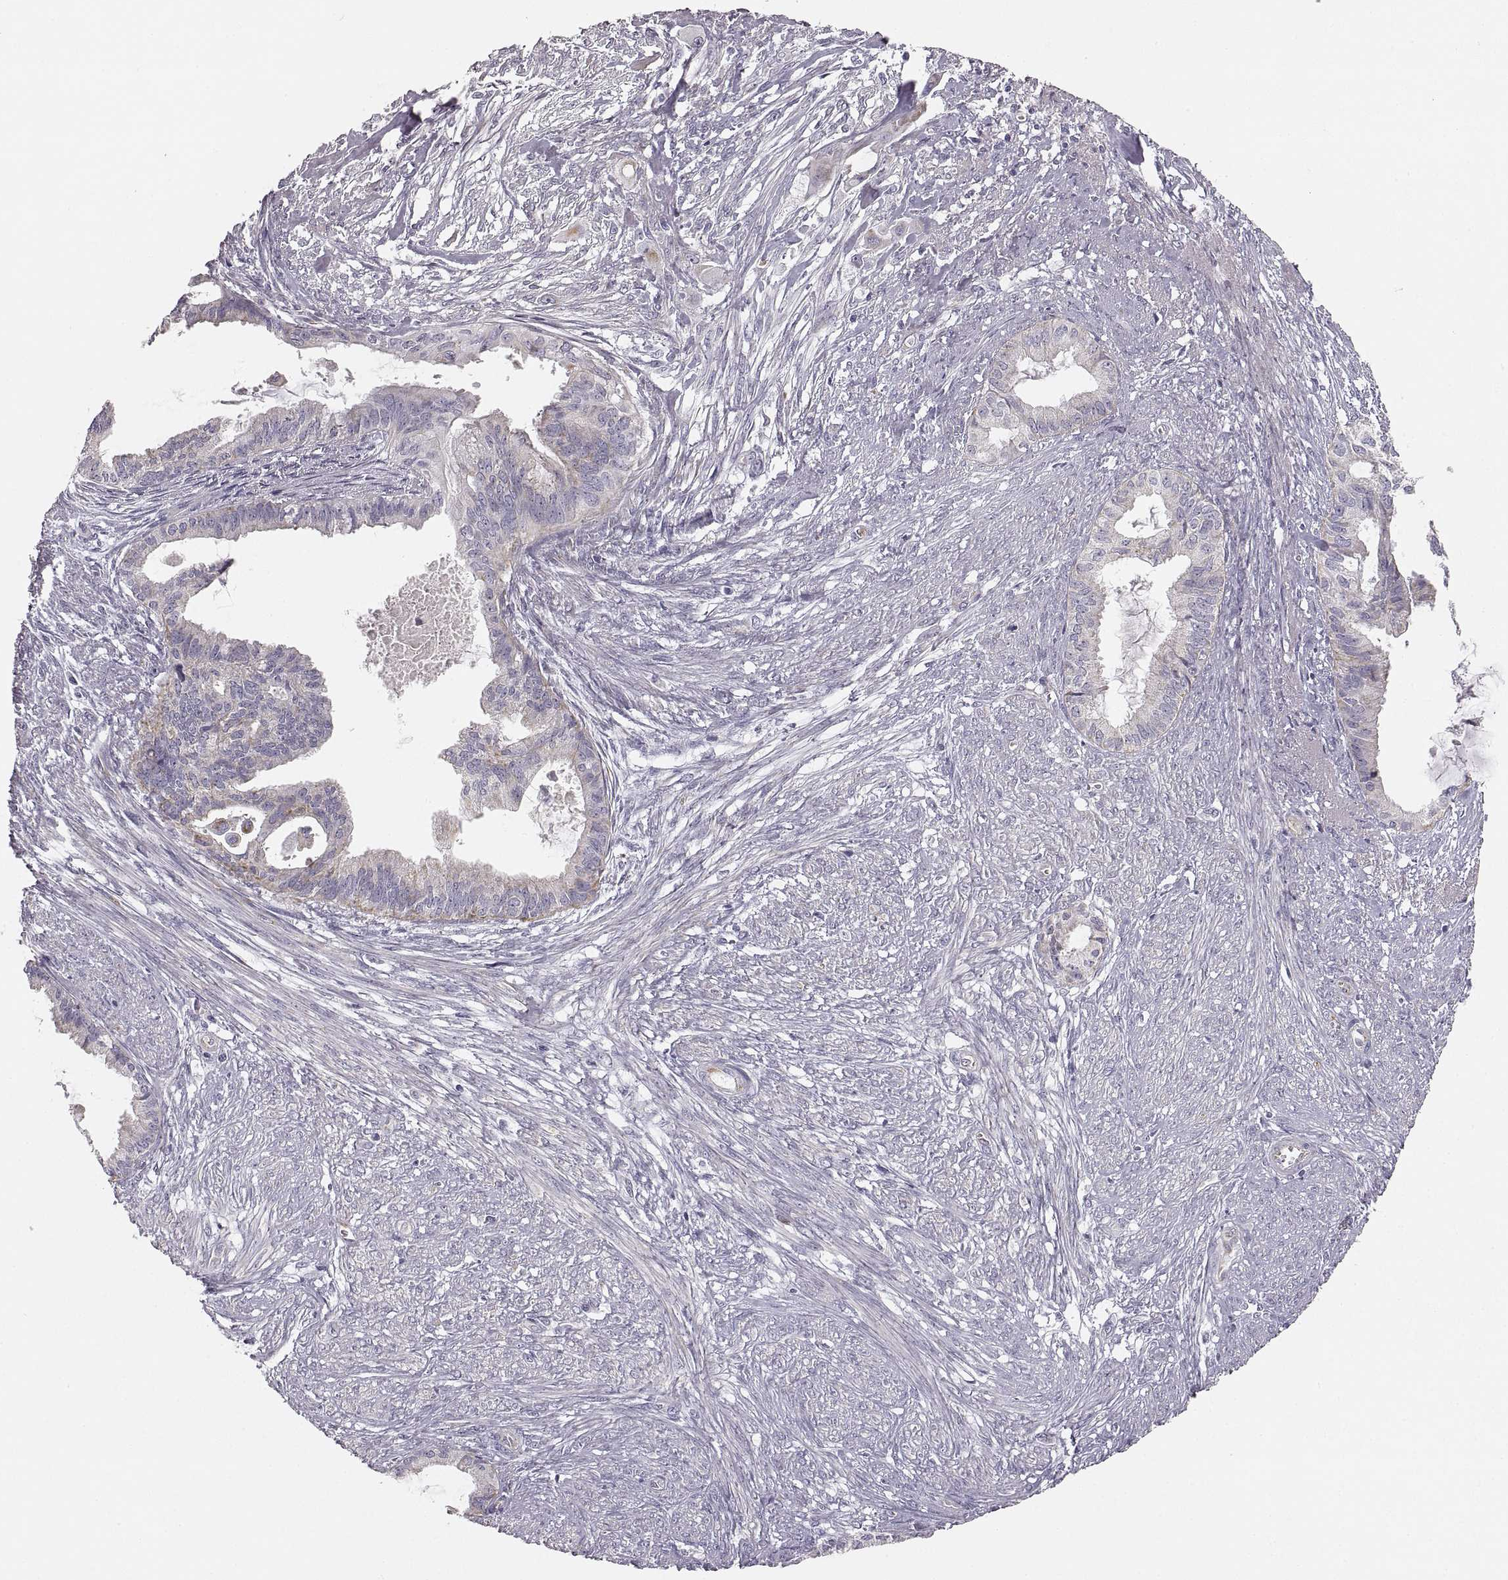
{"staining": {"intensity": "negative", "quantity": "none", "location": "none"}, "tissue": "endometrial cancer", "cell_type": "Tumor cells", "image_type": "cancer", "snomed": [{"axis": "morphology", "description": "Adenocarcinoma, NOS"}, {"axis": "topography", "description": "Endometrium"}], "caption": "The IHC image has no significant staining in tumor cells of endometrial adenocarcinoma tissue.", "gene": "RDH13", "patient": {"sex": "female", "age": 86}}